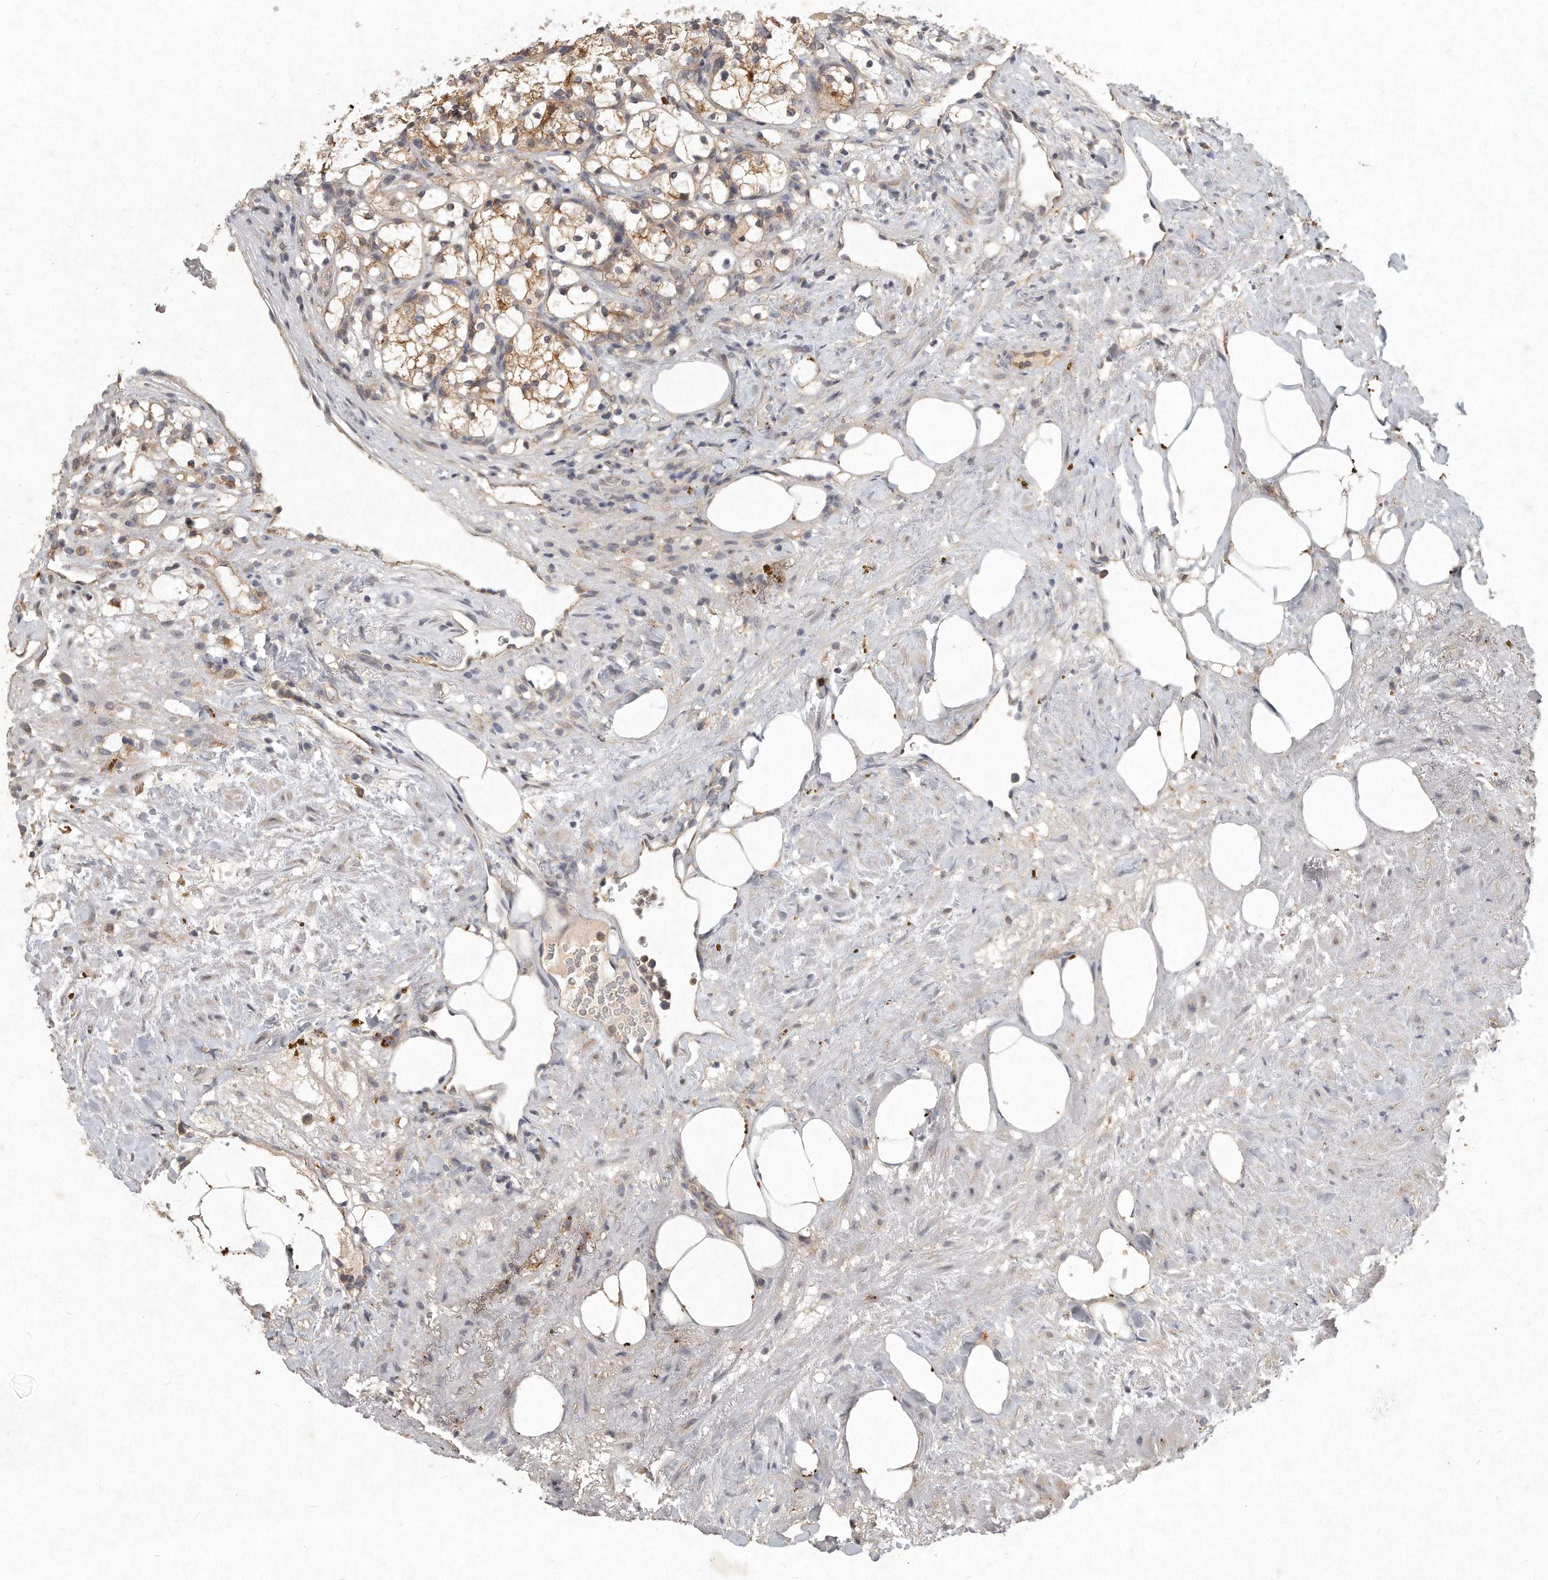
{"staining": {"intensity": "moderate", "quantity": ">75%", "location": "cytoplasmic/membranous"}, "tissue": "renal cancer", "cell_type": "Tumor cells", "image_type": "cancer", "snomed": [{"axis": "morphology", "description": "Adenocarcinoma, NOS"}, {"axis": "topography", "description": "Kidney"}], "caption": "Brown immunohistochemical staining in human adenocarcinoma (renal) reveals moderate cytoplasmic/membranous expression in approximately >75% of tumor cells.", "gene": "LGALS8", "patient": {"sex": "female", "age": 69}}